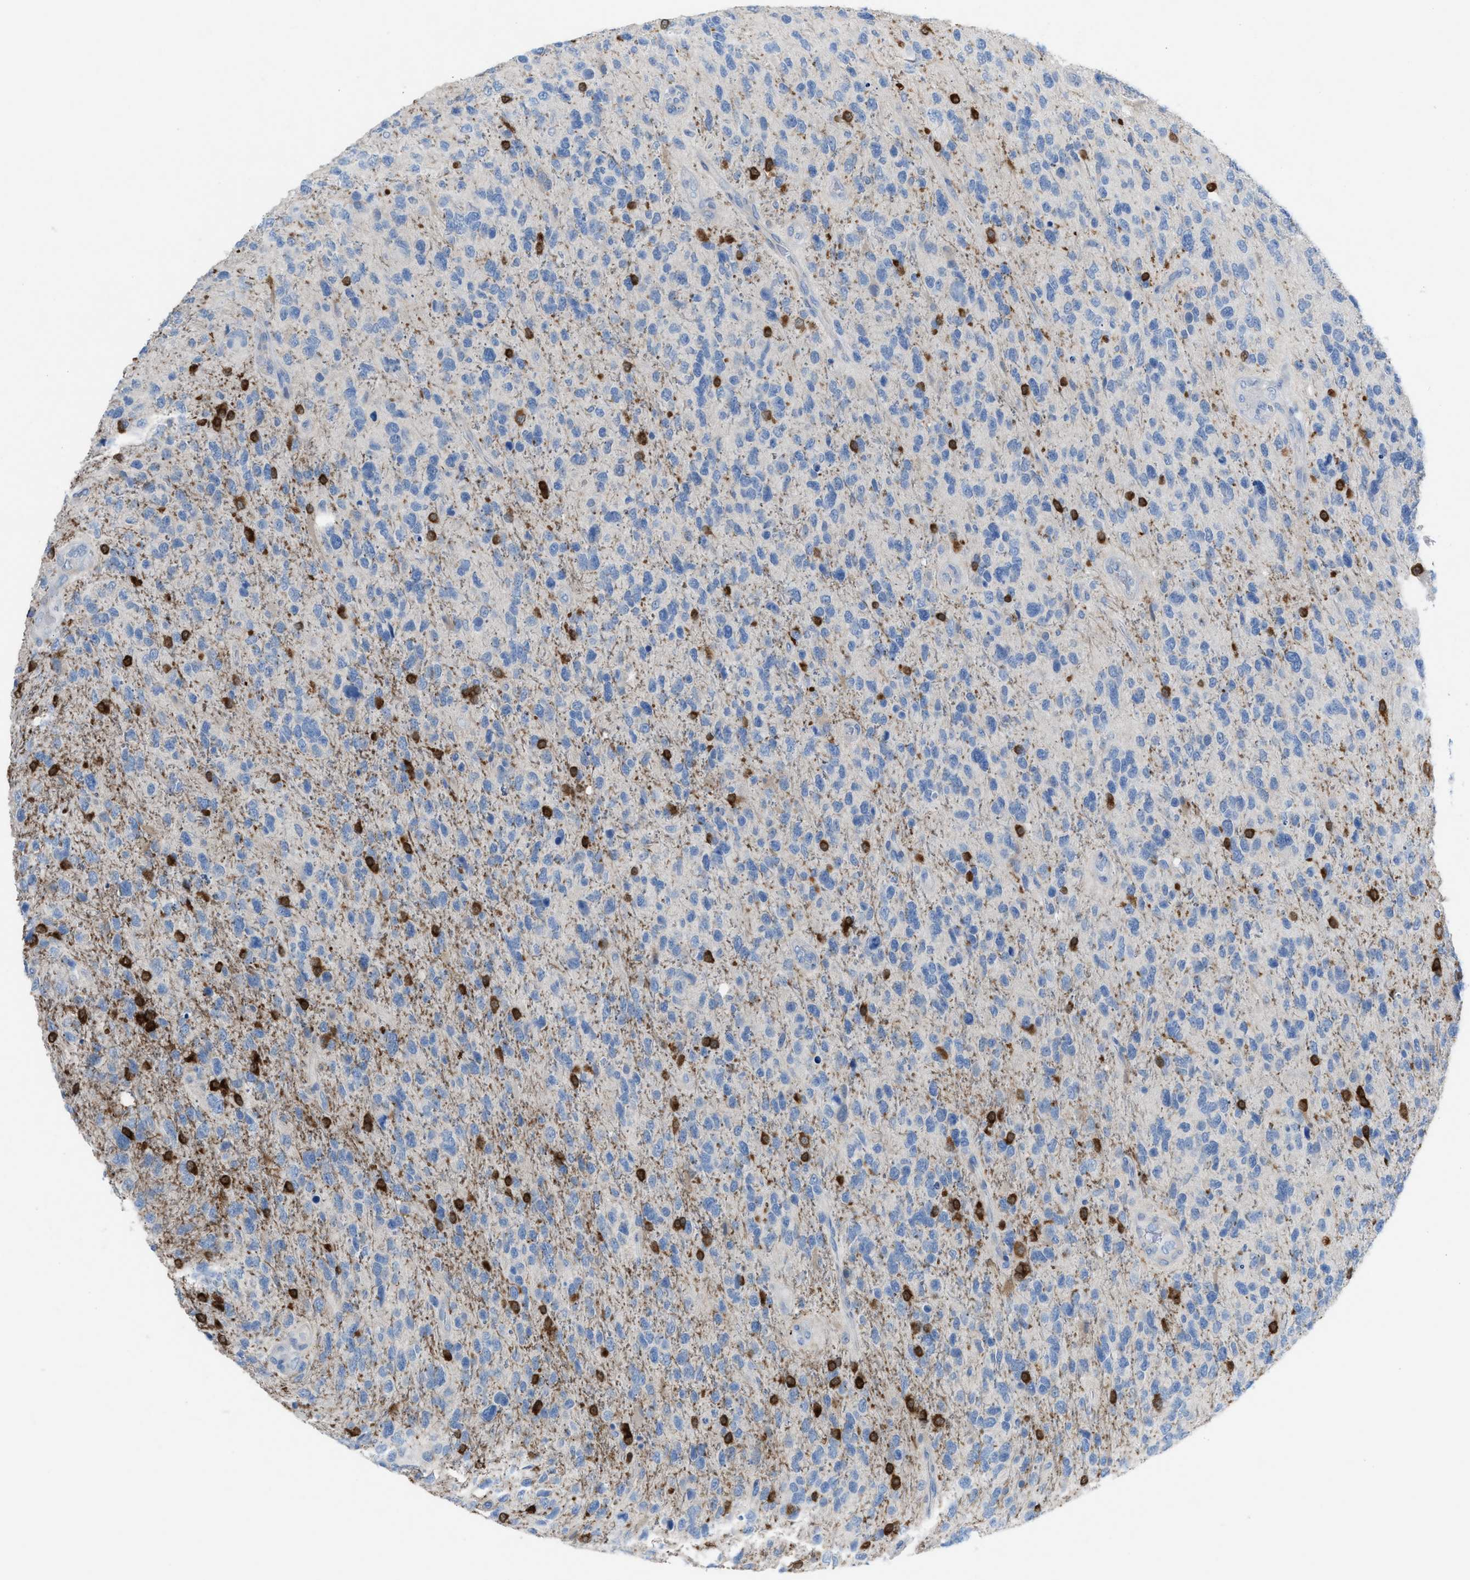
{"staining": {"intensity": "negative", "quantity": "none", "location": "none"}, "tissue": "glioma", "cell_type": "Tumor cells", "image_type": "cancer", "snomed": [{"axis": "morphology", "description": "Glioma, malignant, High grade"}, {"axis": "topography", "description": "Brain"}], "caption": "Immunohistochemistry of human glioma shows no staining in tumor cells.", "gene": "ASPA", "patient": {"sex": "female", "age": 58}}